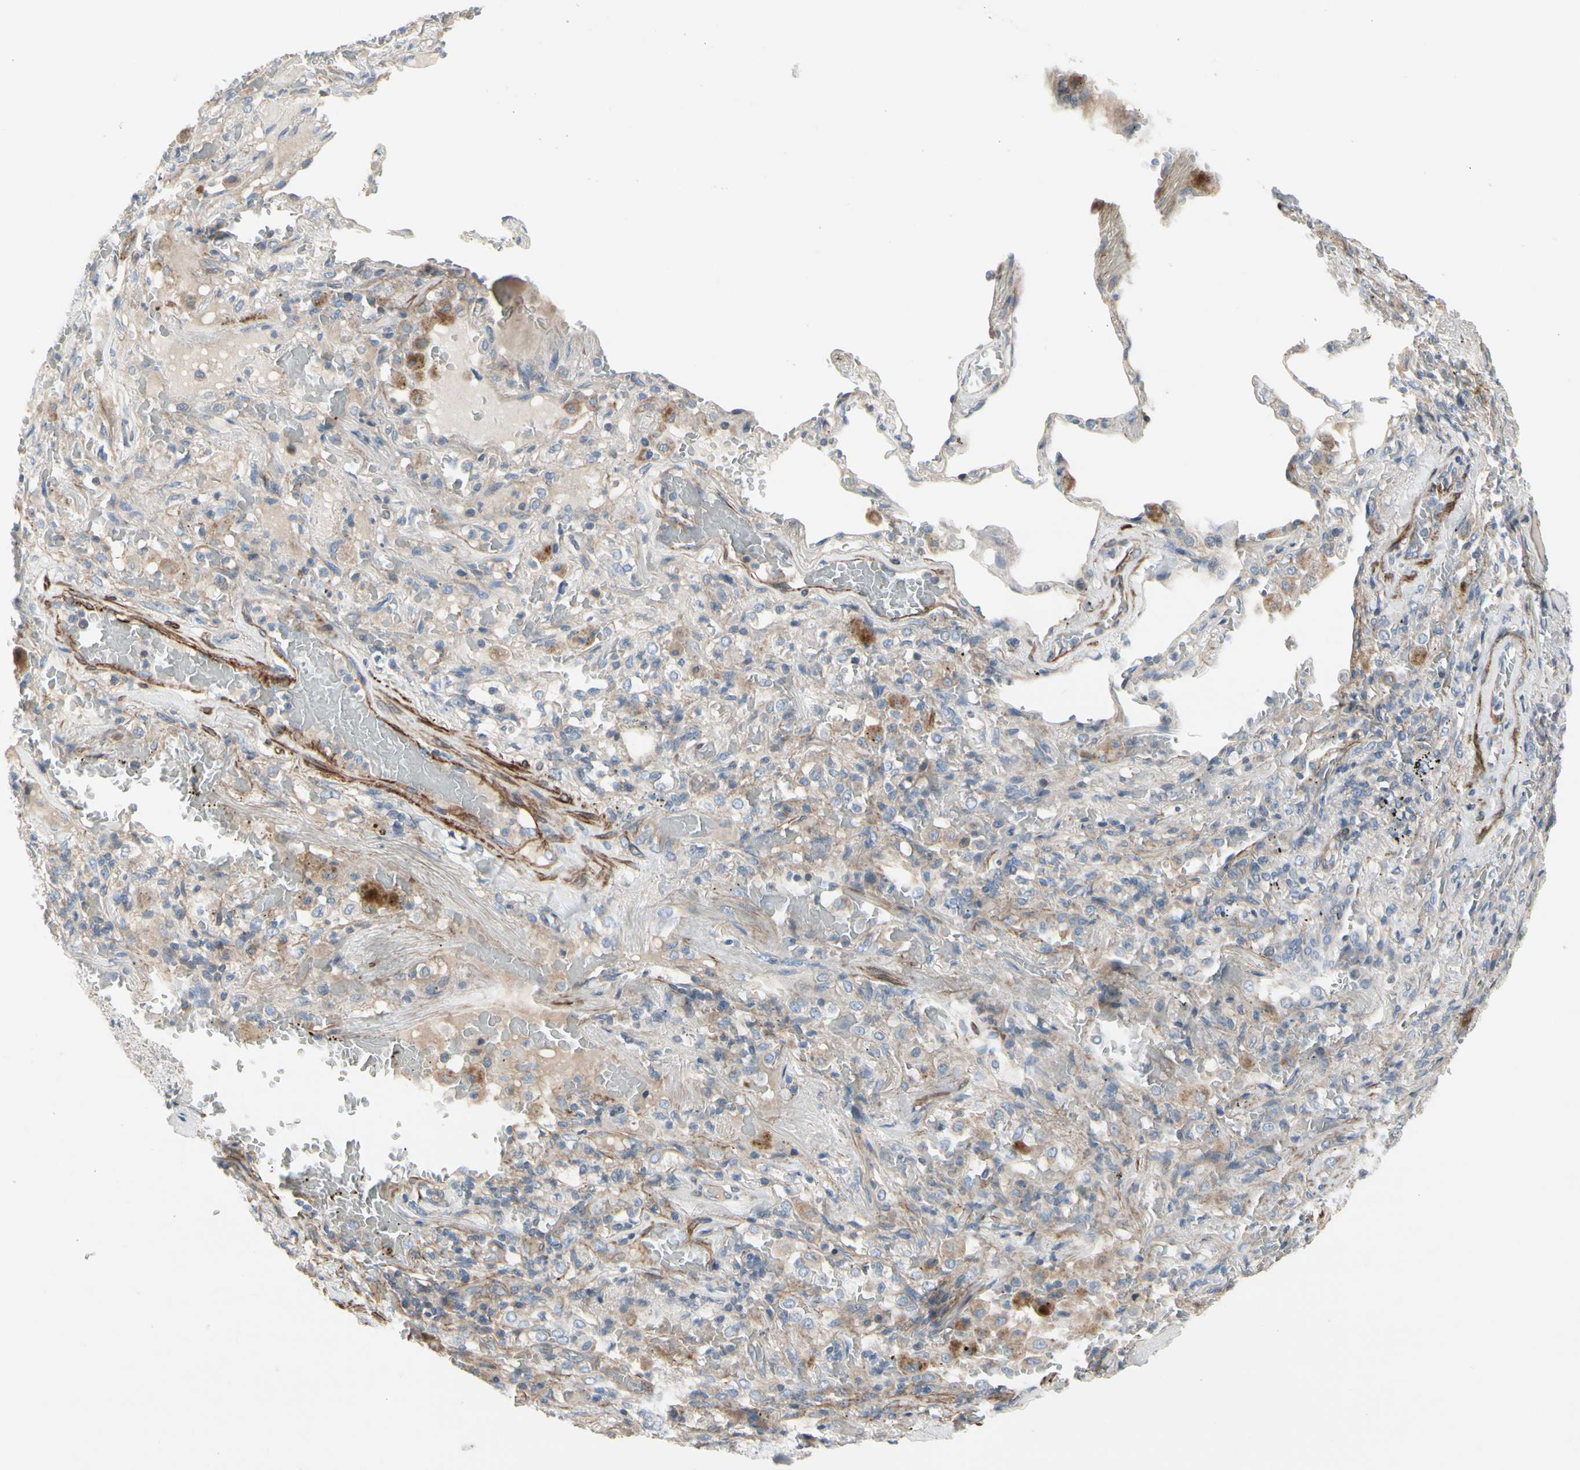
{"staining": {"intensity": "weak", "quantity": "25%-75%", "location": "cytoplasmic/membranous"}, "tissue": "lung cancer", "cell_type": "Tumor cells", "image_type": "cancer", "snomed": [{"axis": "morphology", "description": "Squamous cell carcinoma, NOS"}, {"axis": "topography", "description": "Lung"}], "caption": "Approximately 25%-75% of tumor cells in lung cancer (squamous cell carcinoma) reveal weak cytoplasmic/membranous protein positivity as visualized by brown immunohistochemical staining.", "gene": "TPM1", "patient": {"sex": "male", "age": 57}}